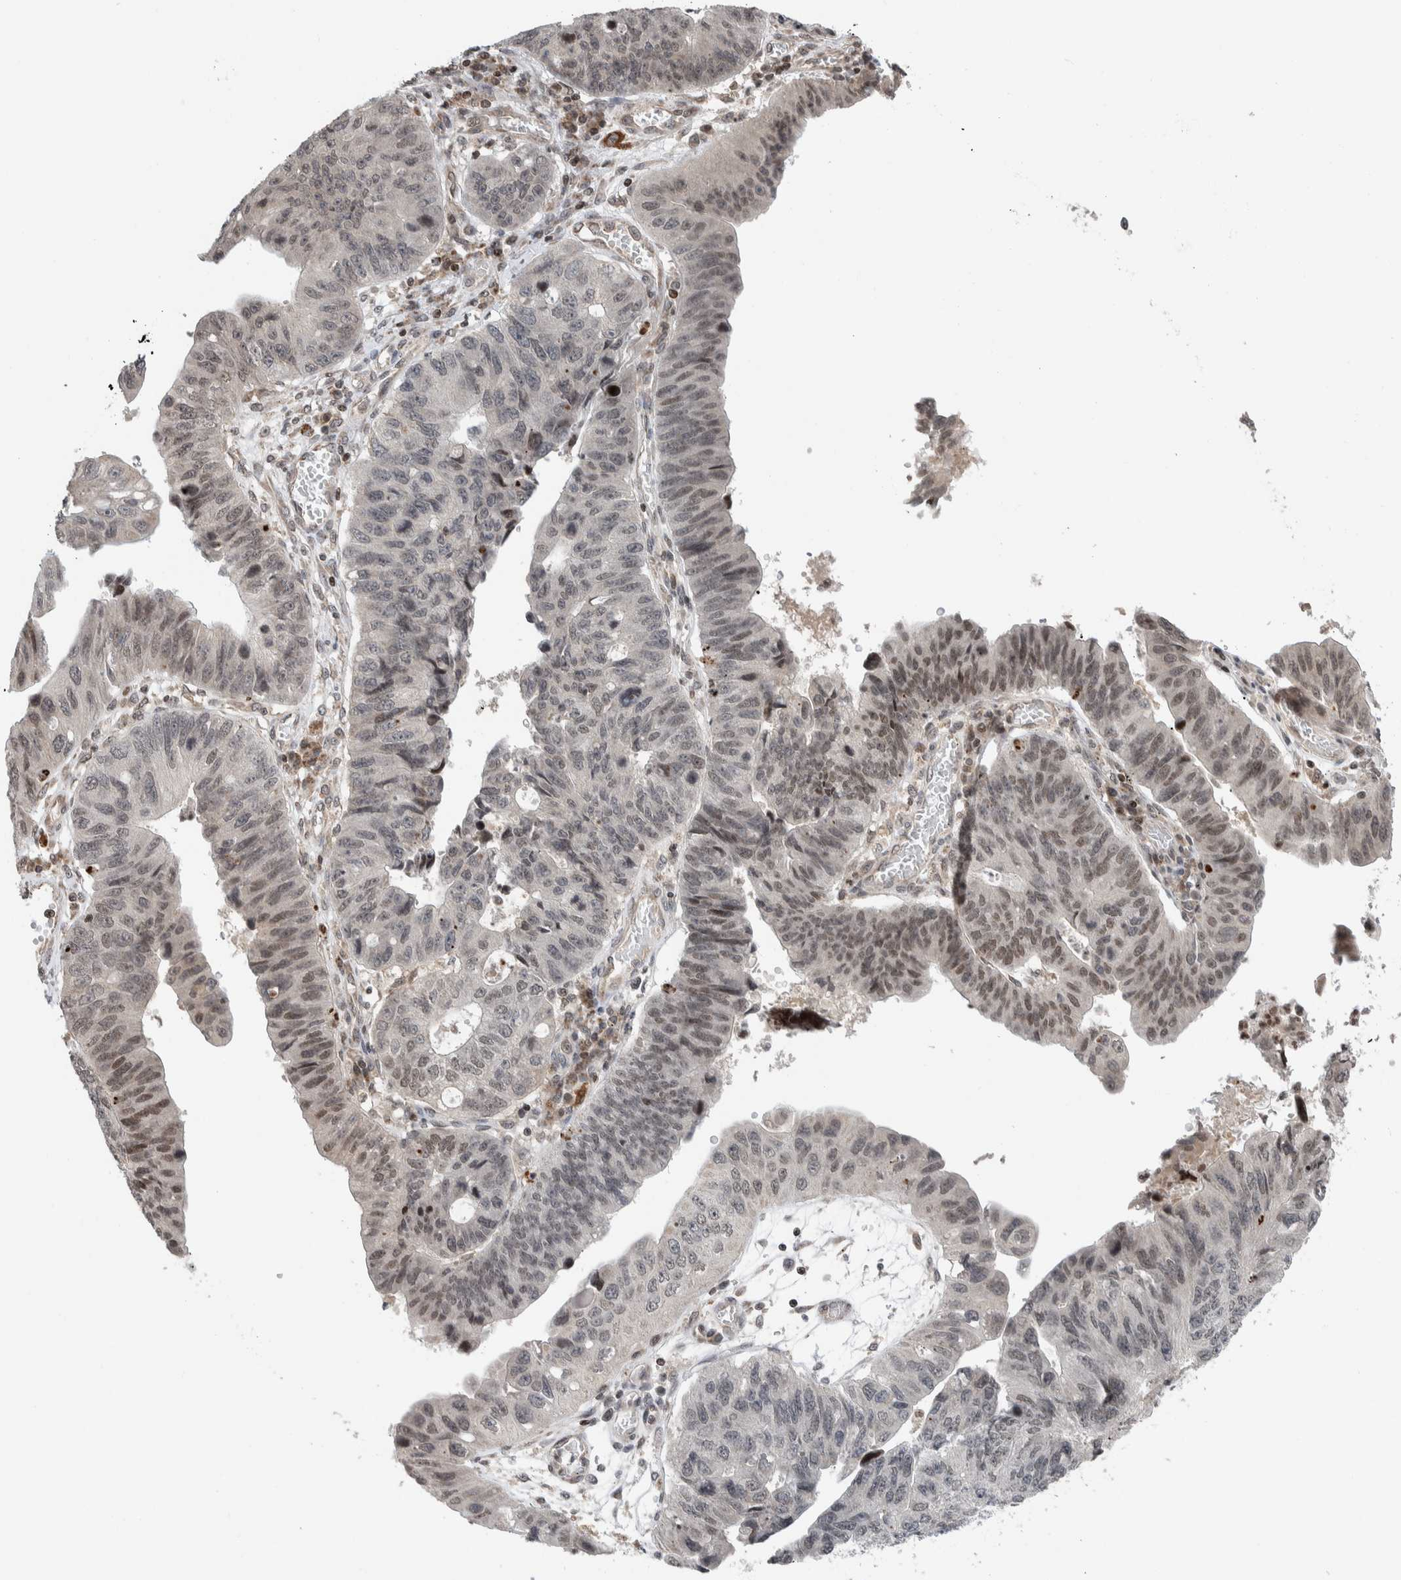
{"staining": {"intensity": "weak", "quantity": "25%-75%", "location": "nuclear"}, "tissue": "stomach cancer", "cell_type": "Tumor cells", "image_type": "cancer", "snomed": [{"axis": "morphology", "description": "Adenocarcinoma, NOS"}, {"axis": "topography", "description": "Stomach"}], "caption": "About 25%-75% of tumor cells in adenocarcinoma (stomach) exhibit weak nuclear protein staining as visualized by brown immunohistochemical staining.", "gene": "NPLOC4", "patient": {"sex": "male", "age": 59}}